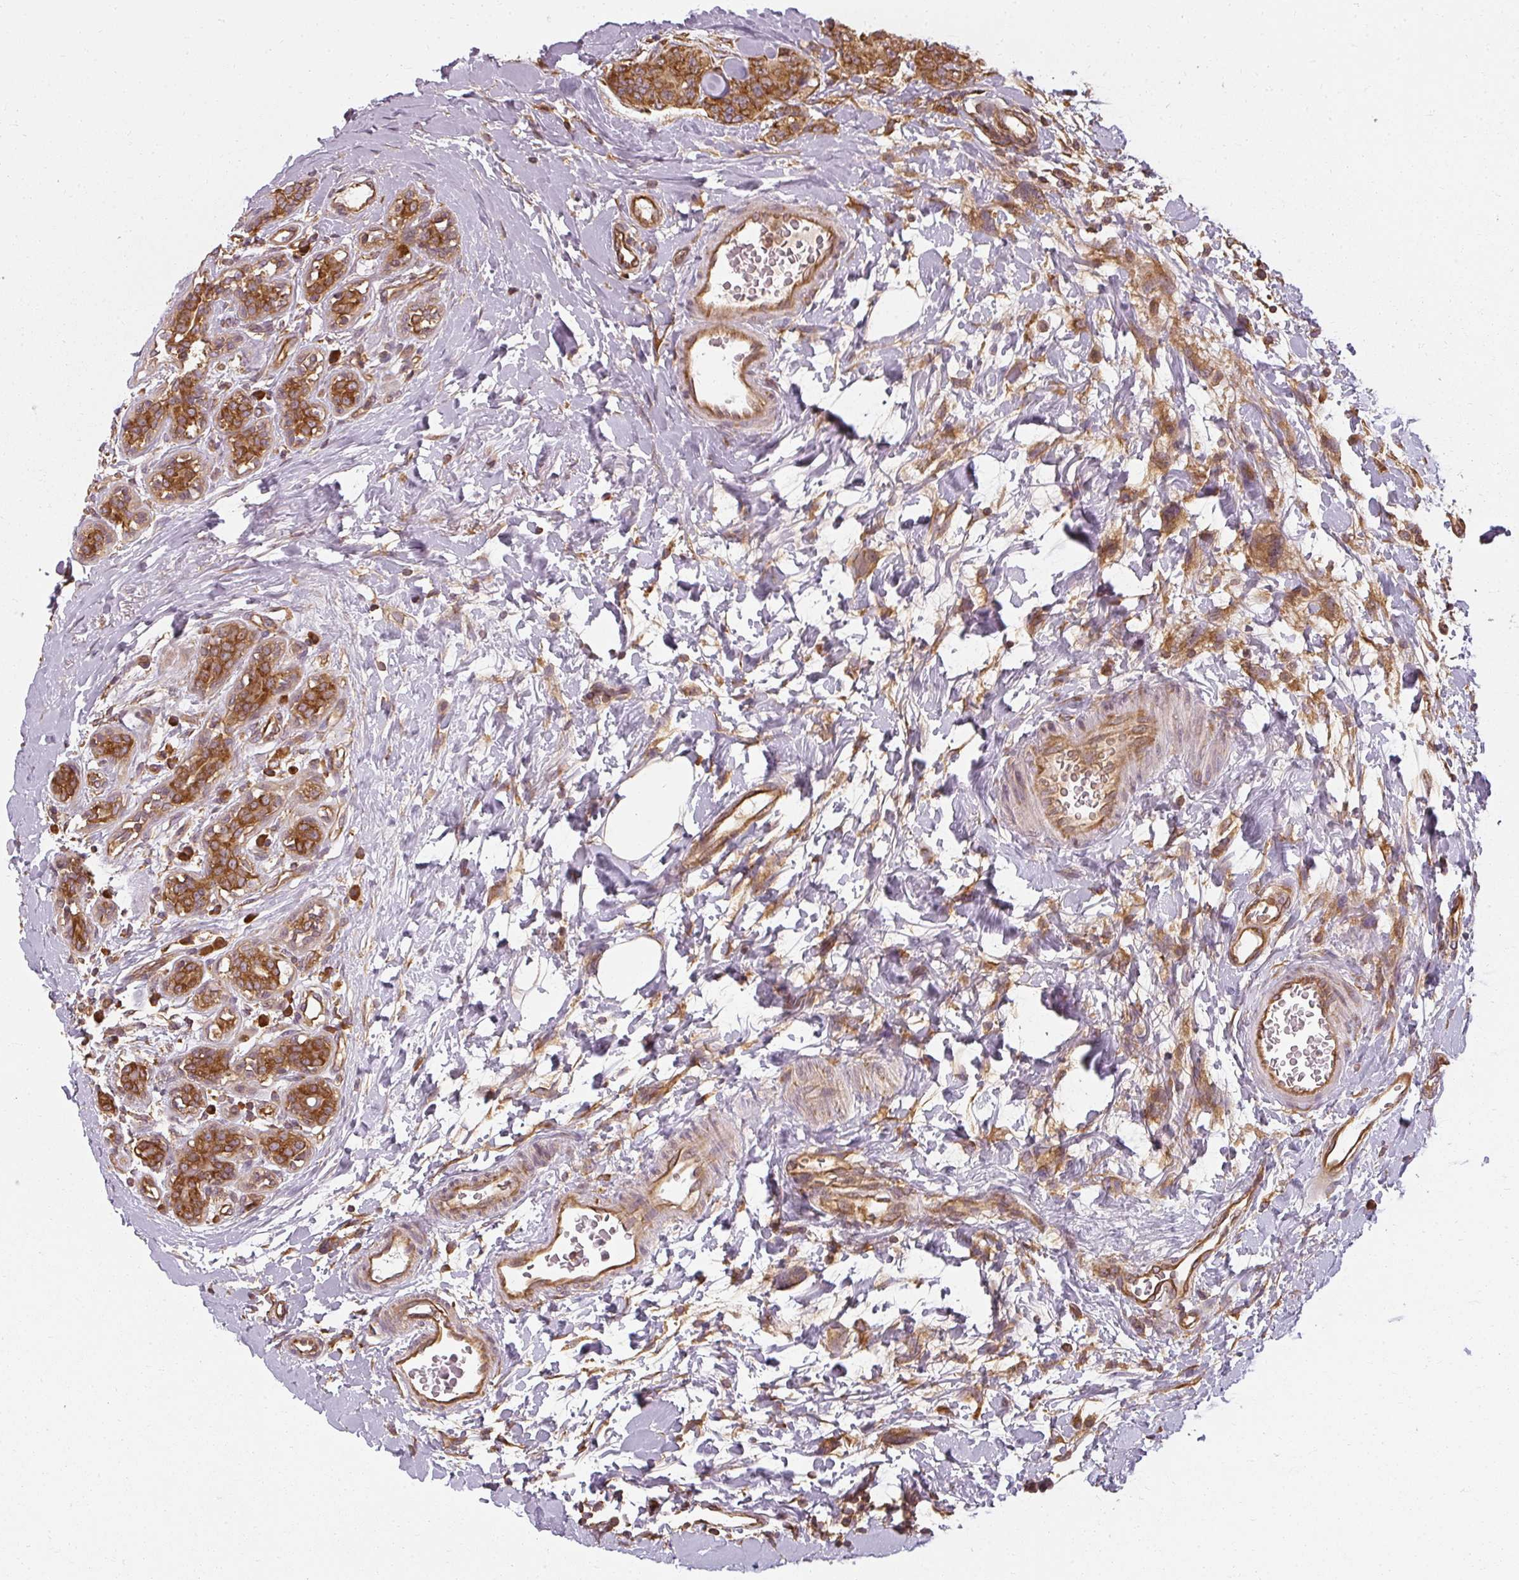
{"staining": {"intensity": "strong", "quantity": ">75%", "location": "cytoplasmic/membranous"}, "tissue": "breast cancer", "cell_type": "Tumor cells", "image_type": "cancer", "snomed": [{"axis": "morphology", "description": "Duct carcinoma"}, {"axis": "topography", "description": "Breast"}], "caption": "A high-resolution image shows immunohistochemistry staining of breast infiltrating ductal carcinoma, which exhibits strong cytoplasmic/membranous staining in about >75% of tumor cells.", "gene": "RPL24", "patient": {"sex": "female", "age": 40}}